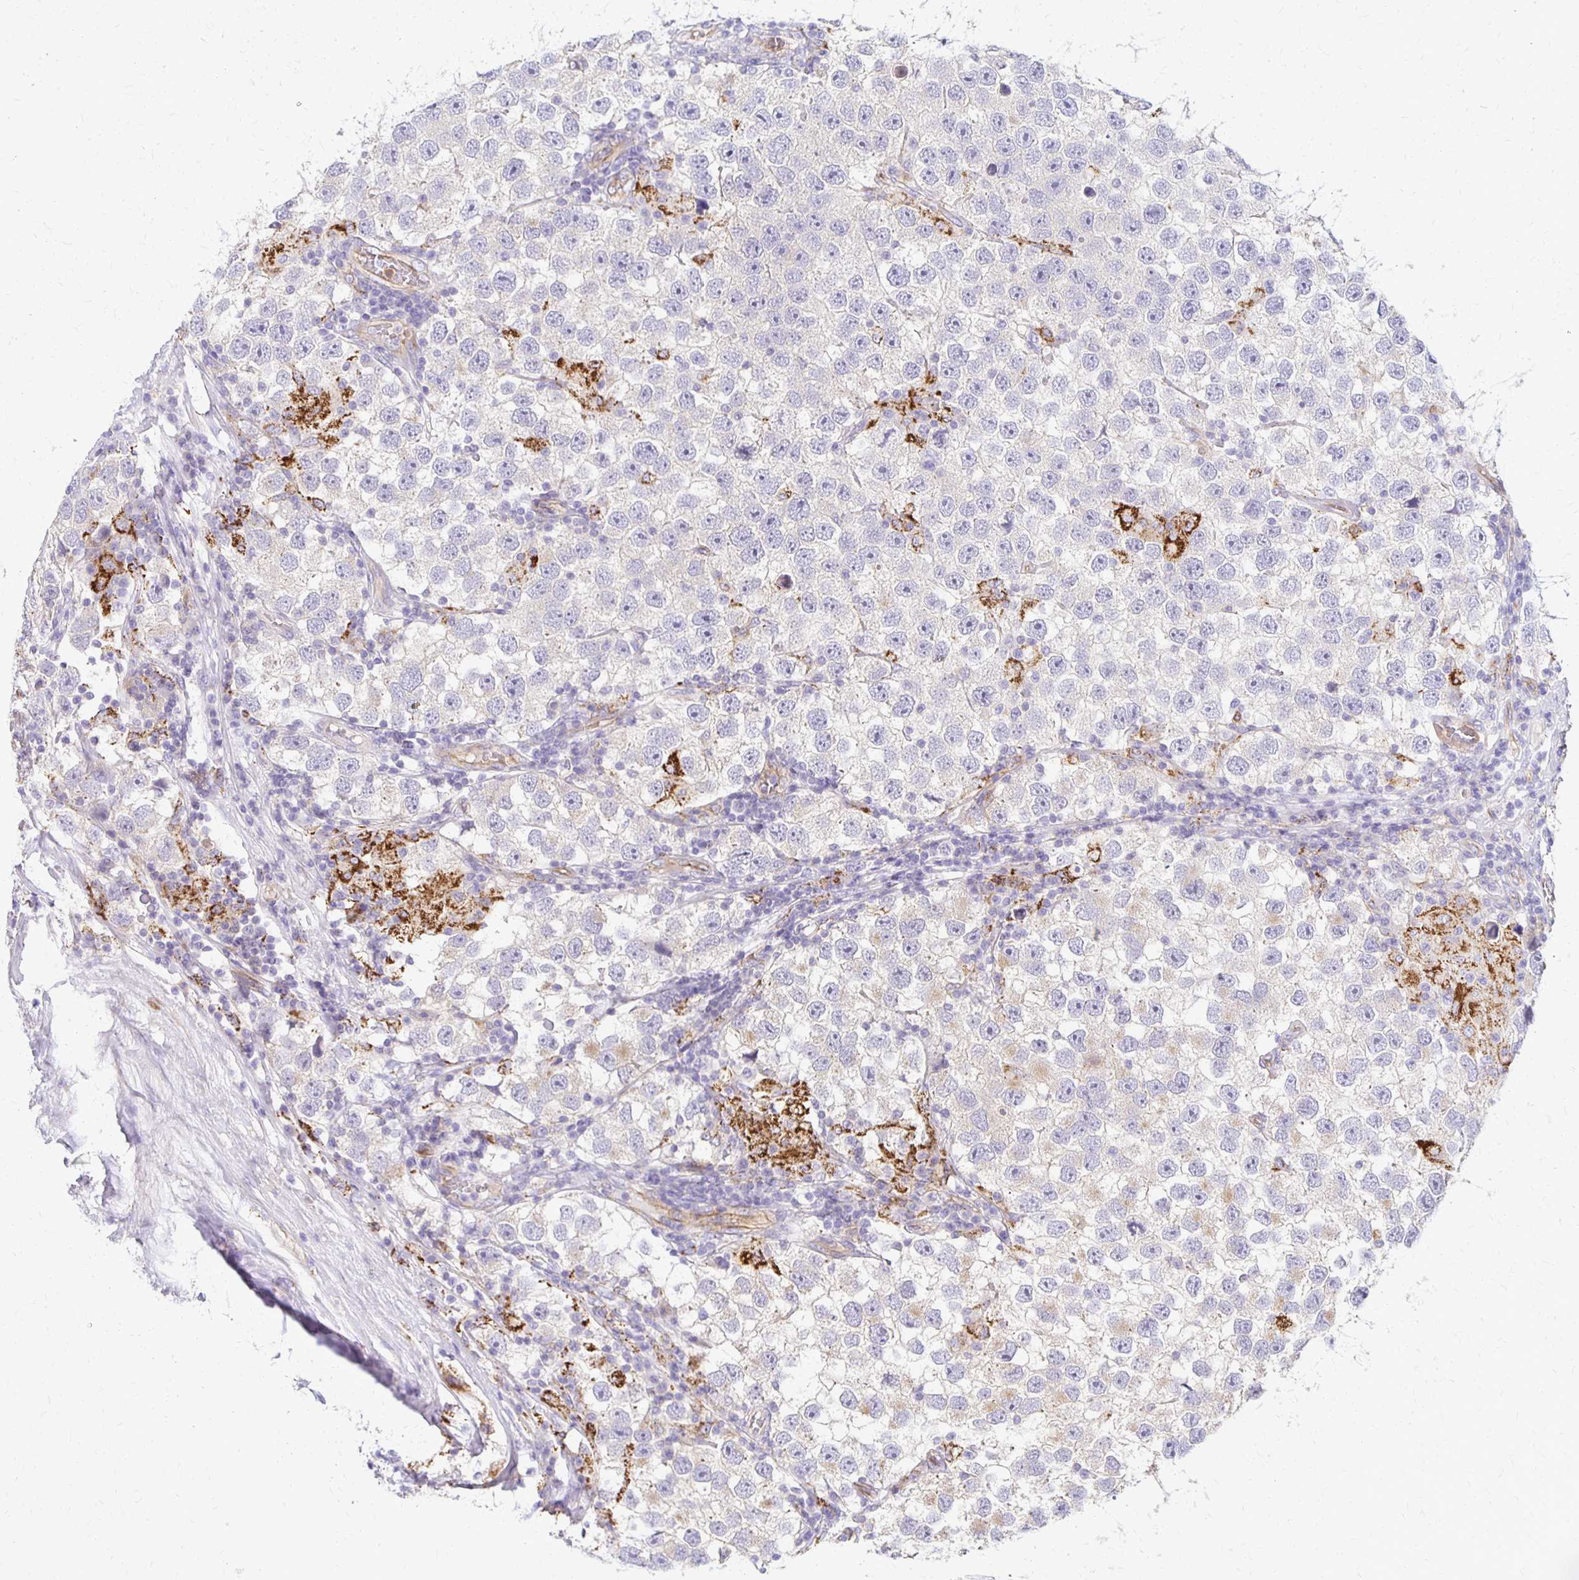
{"staining": {"intensity": "negative", "quantity": "none", "location": "none"}, "tissue": "testis cancer", "cell_type": "Tumor cells", "image_type": "cancer", "snomed": [{"axis": "morphology", "description": "Seminoma, NOS"}, {"axis": "topography", "description": "Testis"}], "caption": "This is an immunohistochemistry (IHC) photomicrograph of human seminoma (testis). There is no expression in tumor cells.", "gene": "TTYH1", "patient": {"sex": "male", "age": 26}}